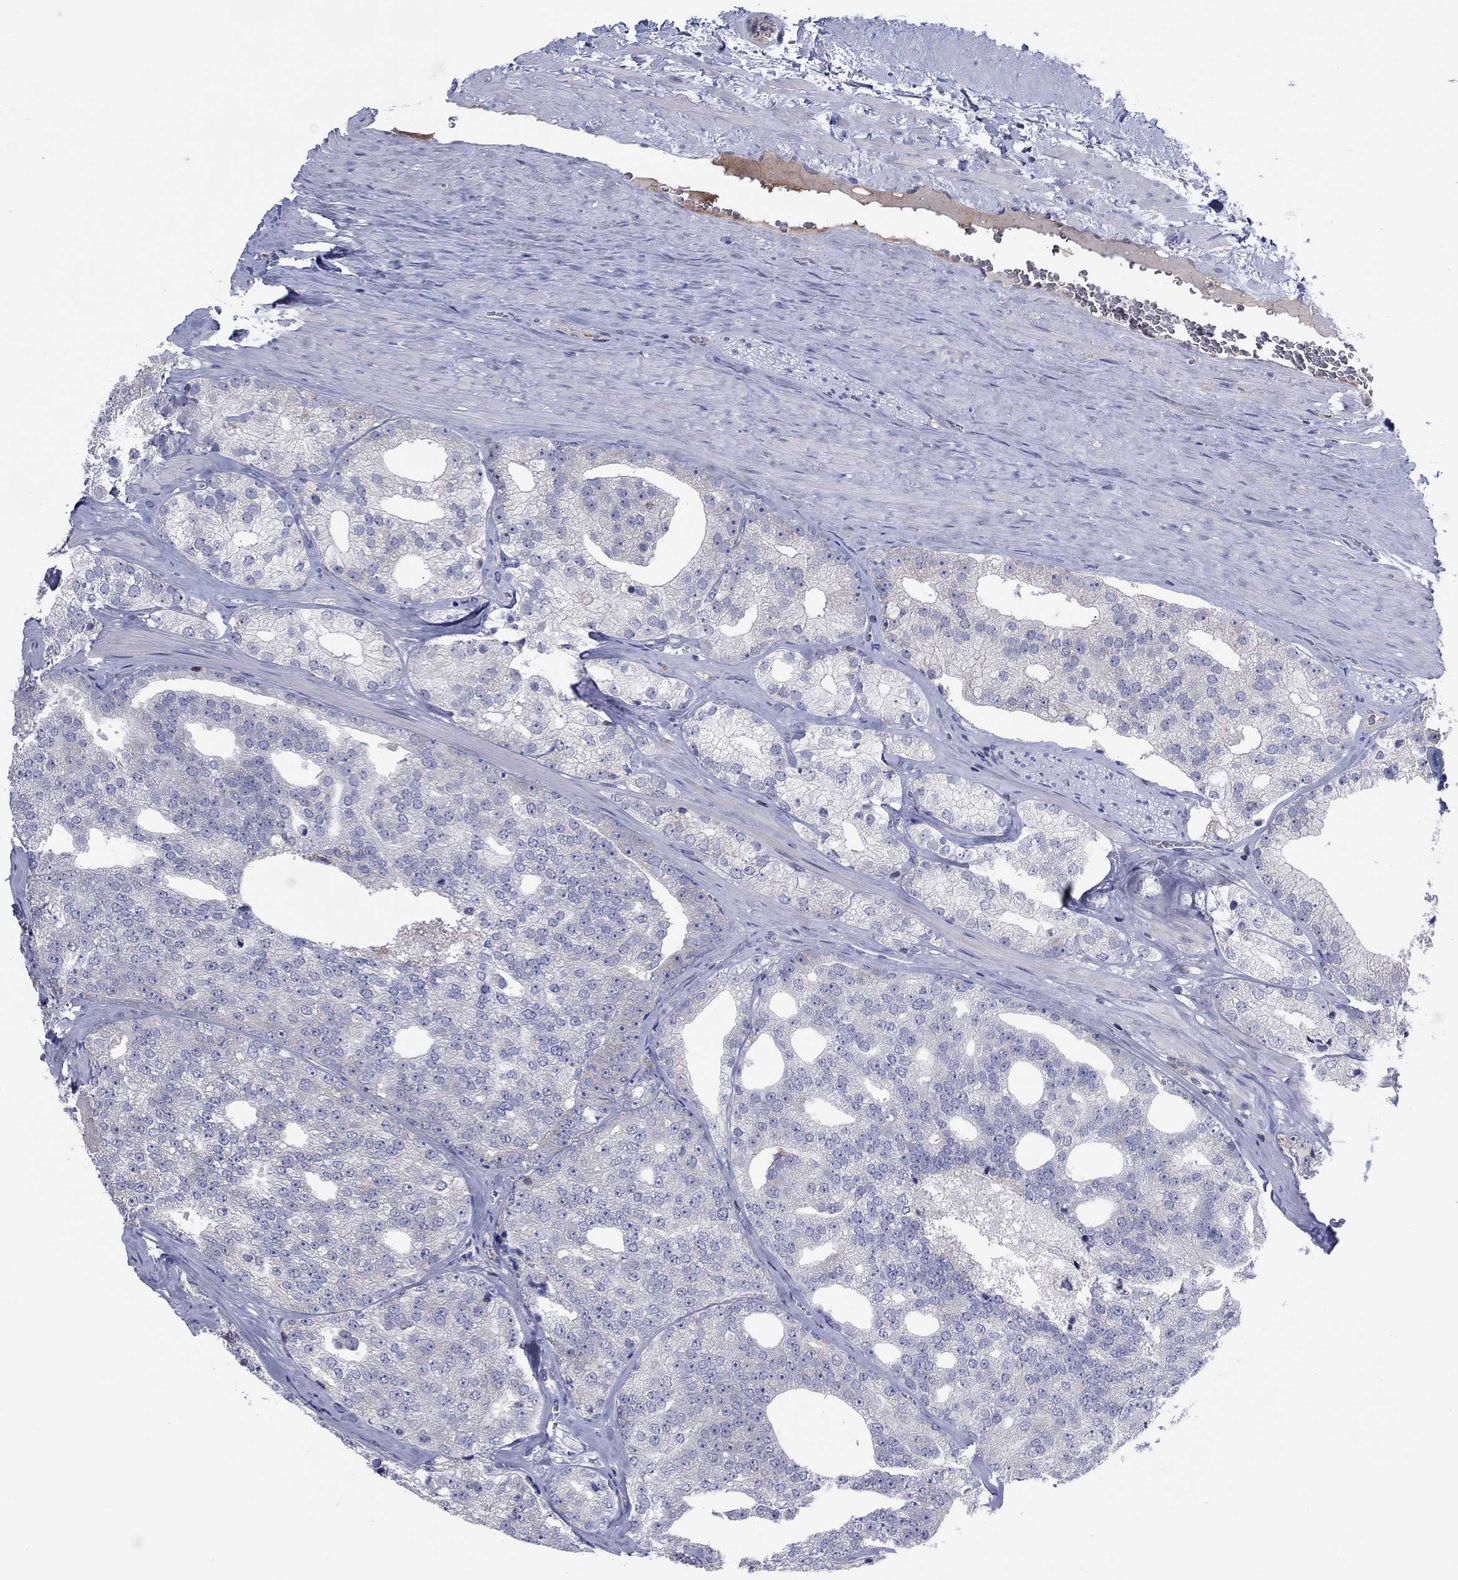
{"staining": {"intensity": "negative", "quantity": "none", "location": "none"}, "tissue": "prostate cancer", "cell_type": "Tumor cells", "image_type": "cancer", "snomed": [{"axis": "morphology", "description": "Adenocarcinoma, NOS"}, {"axis": "topography", "description": "Prostate and seminal vesicle, NOS"}], "caption": "High magnification brightfield microscopy of prostate cancer stained with DAB (3,3'-diaminobenzidine) (brown) and counterstained with hematoxylin (blue): tumor cells show no significant expression.", "gene": "PVR", "patient": {"sex": "male", "age": 62}}